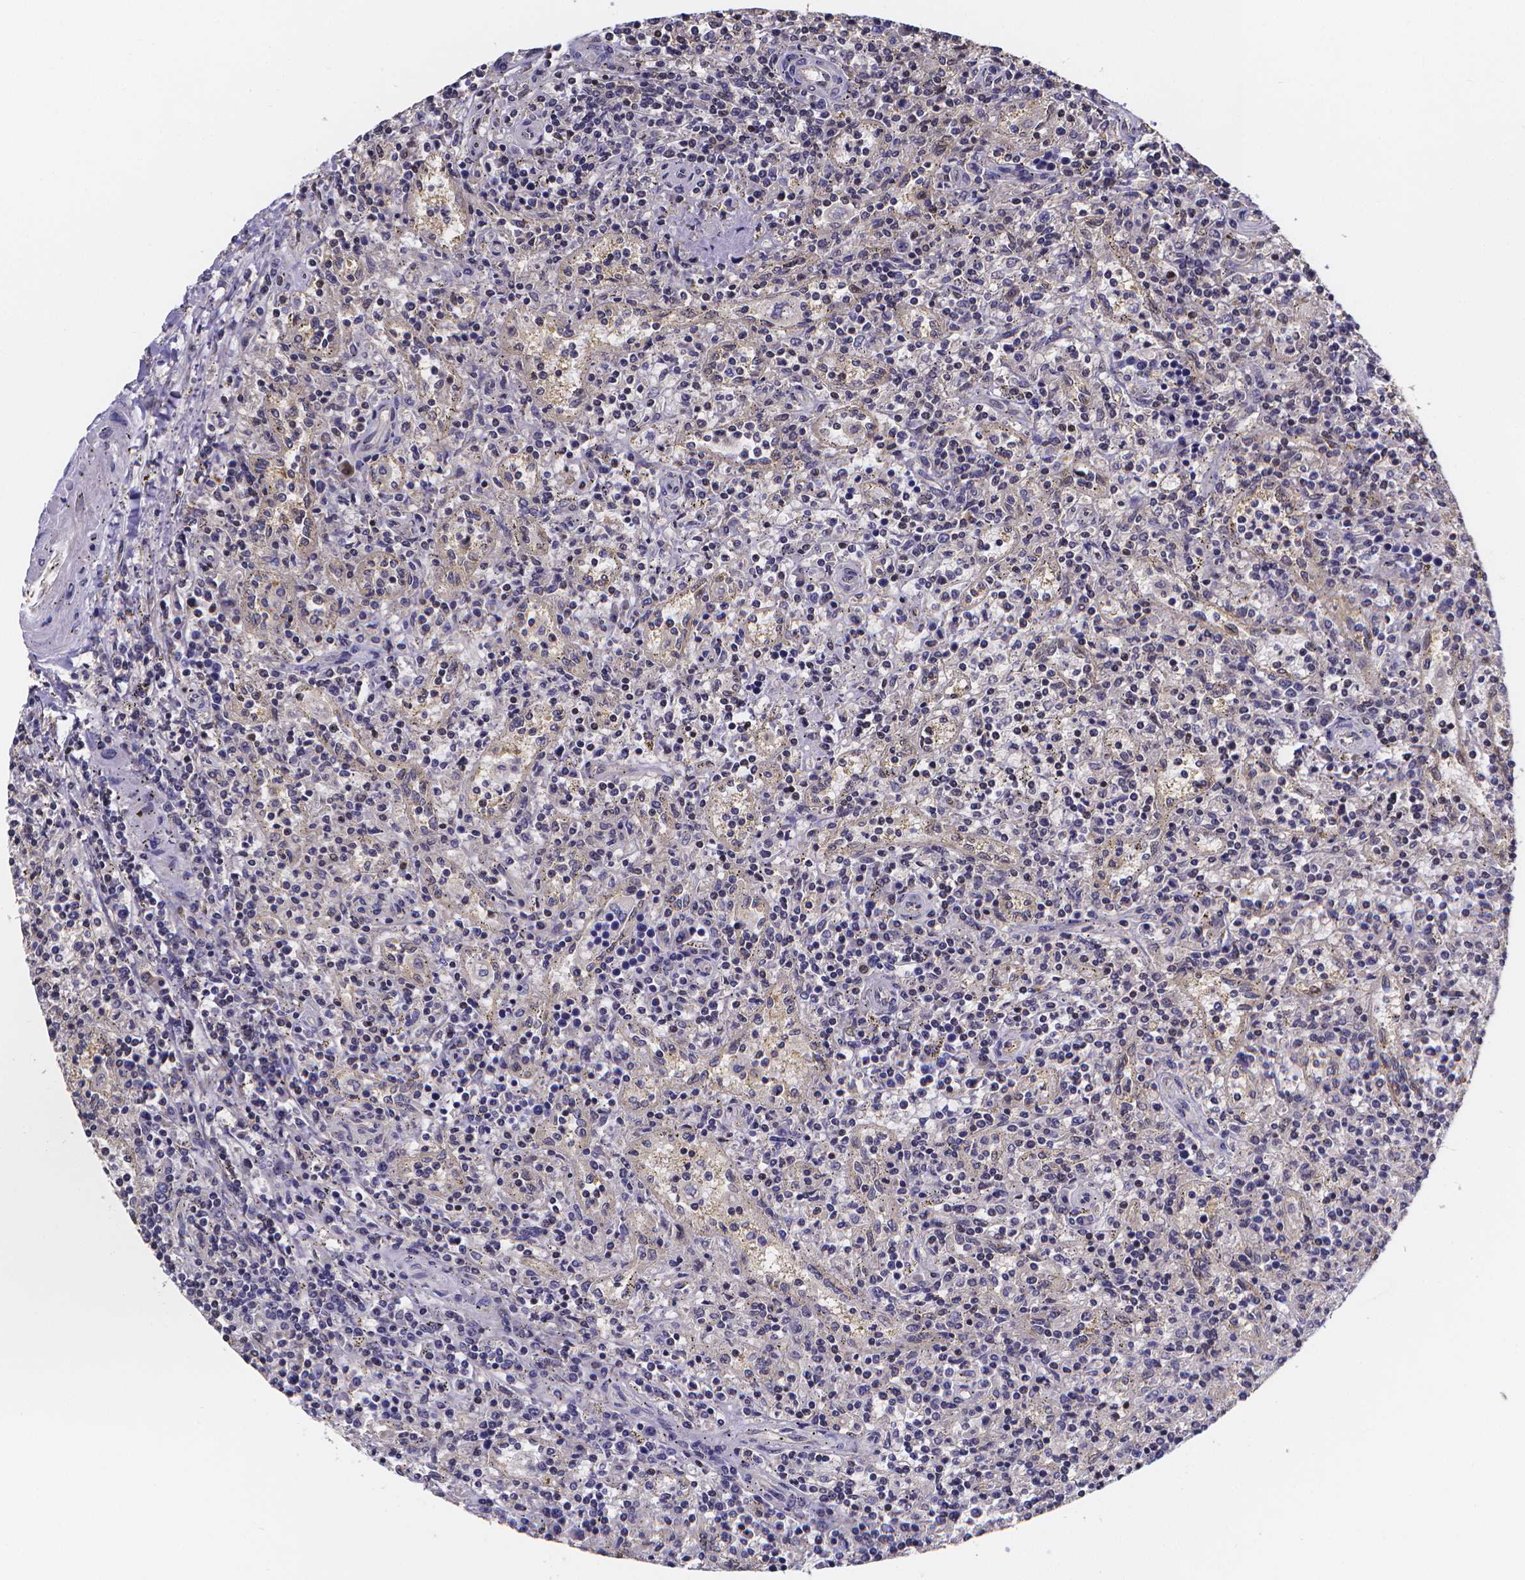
{"staining": {"intensity": "negative", "quantity": "none", "location": "none"}, "tissue": "lymphoma", "cell_type": "Tumor cells", "image_type": "cancer", "snomed": [{"axis": "morphology", "description": "Malignant lymphoma, non-Hodgkin's type, Low grade"}, {"axis": "topography", "description": "Spleen"}], "caption": "A high-resolution micrograph shows IHC staining of low-grade malignant lymphoma, non-Hodgkin's type, which reveals no significant positivity in tumor cells.", "gene": "PAH", "patient": {"sex": "male", "age": 62}}